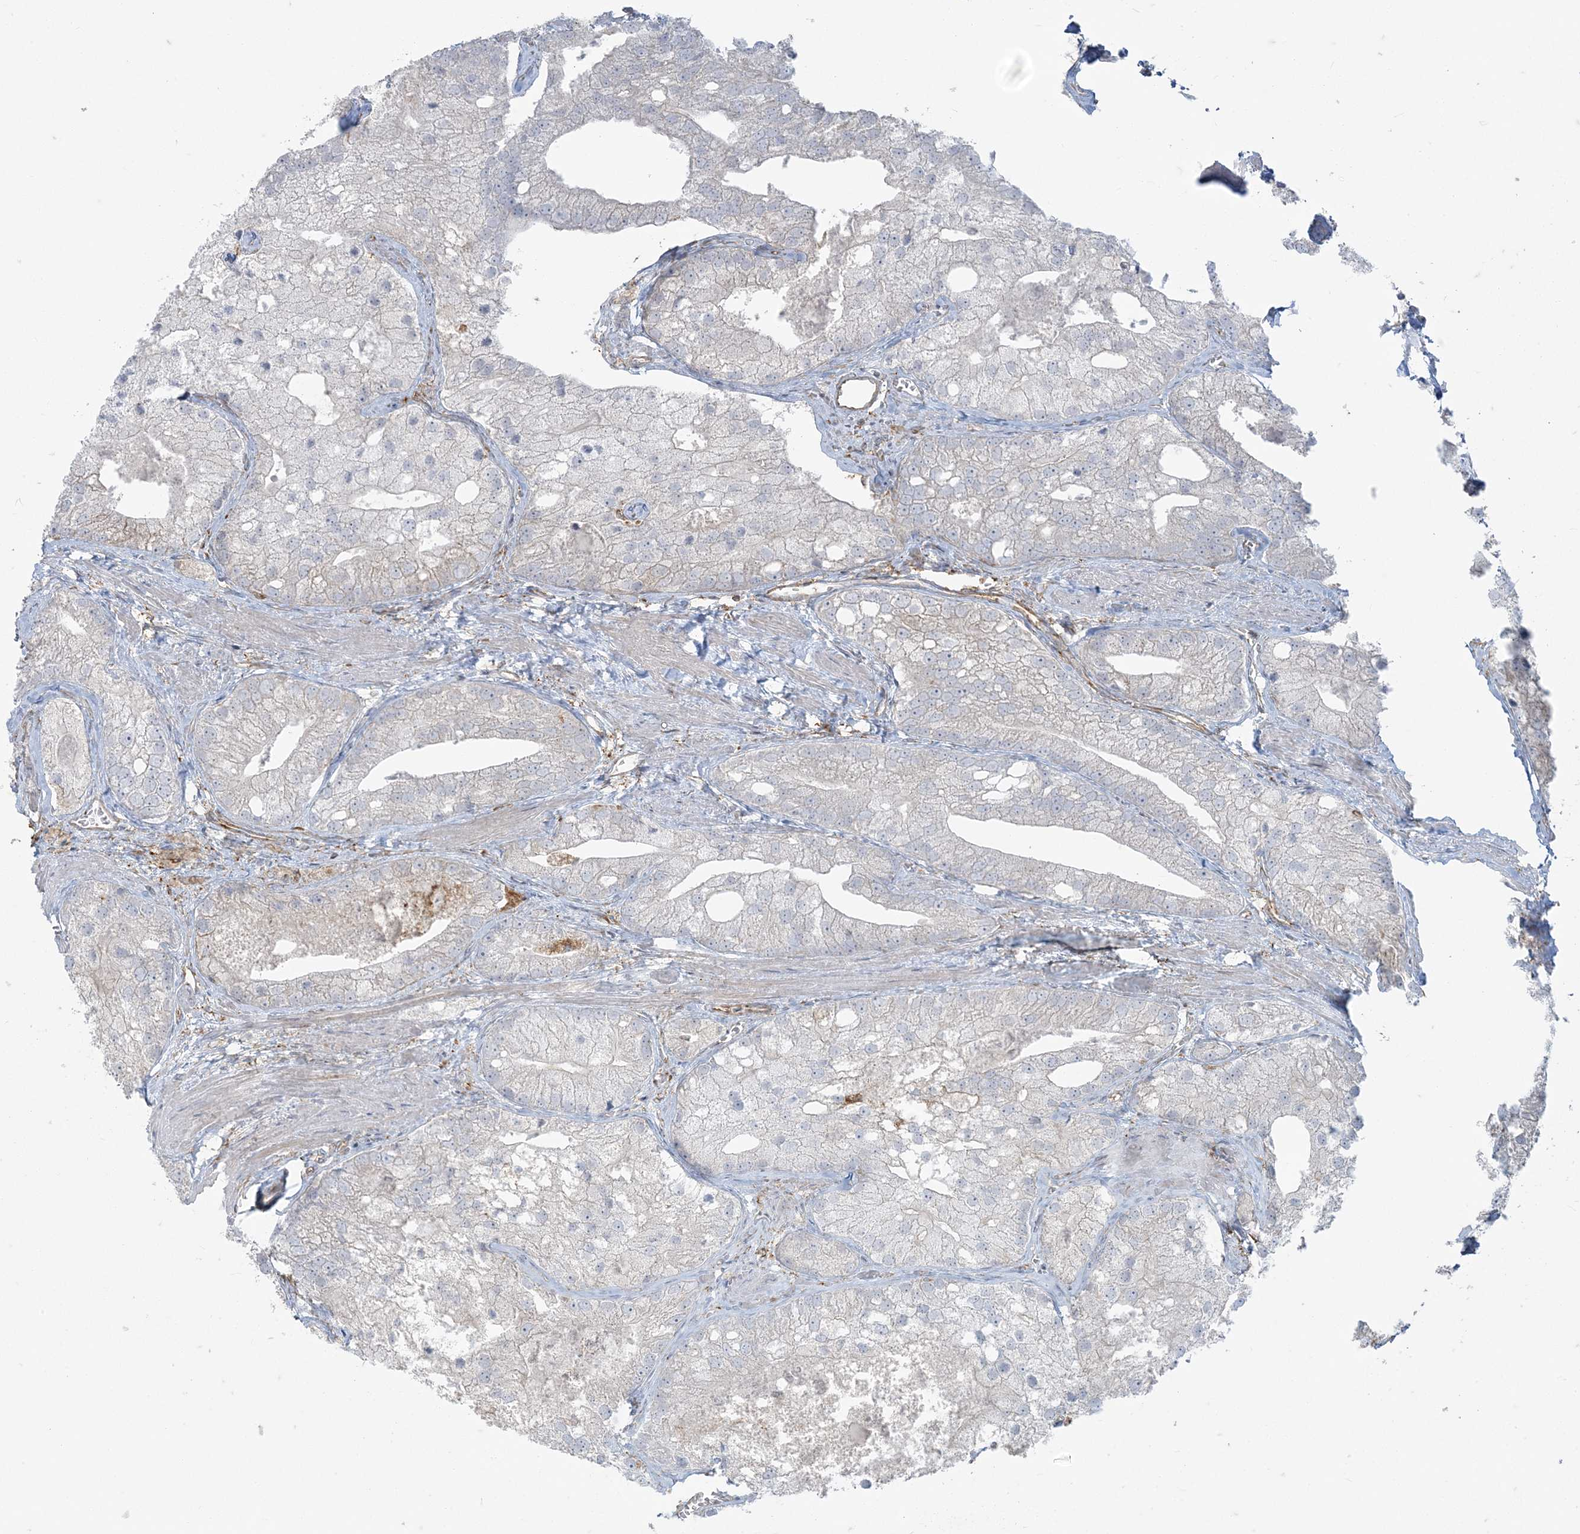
{"staining": {"intensity": "negative", "quantity": "none", "location": "none"}, "tissue": "prostate cancer", "cell_type": "Tumor cells", "image_type": "cancer", "snomed": [{"axis": "morphology", "description": "Adenocarcinoma, Low grade"}, {"axis": "topography", "description": "Prostate"}], "caption": "High magnification brightfield microscopy of adenocarcinoma (low-grade) (prostate) stained with DAB (3,3'-diaminobenzidine) (brown) and counterstained with hematoxylin (blue): tumor cells show no significant positivity. The staining is performed using DAB (3,3'-diaminobenzidine) brown chromogen with nuclei counter-stained in using hematoxylin.", "gene": "DERL3", "patient": {"sex": "male", "age": 69}}